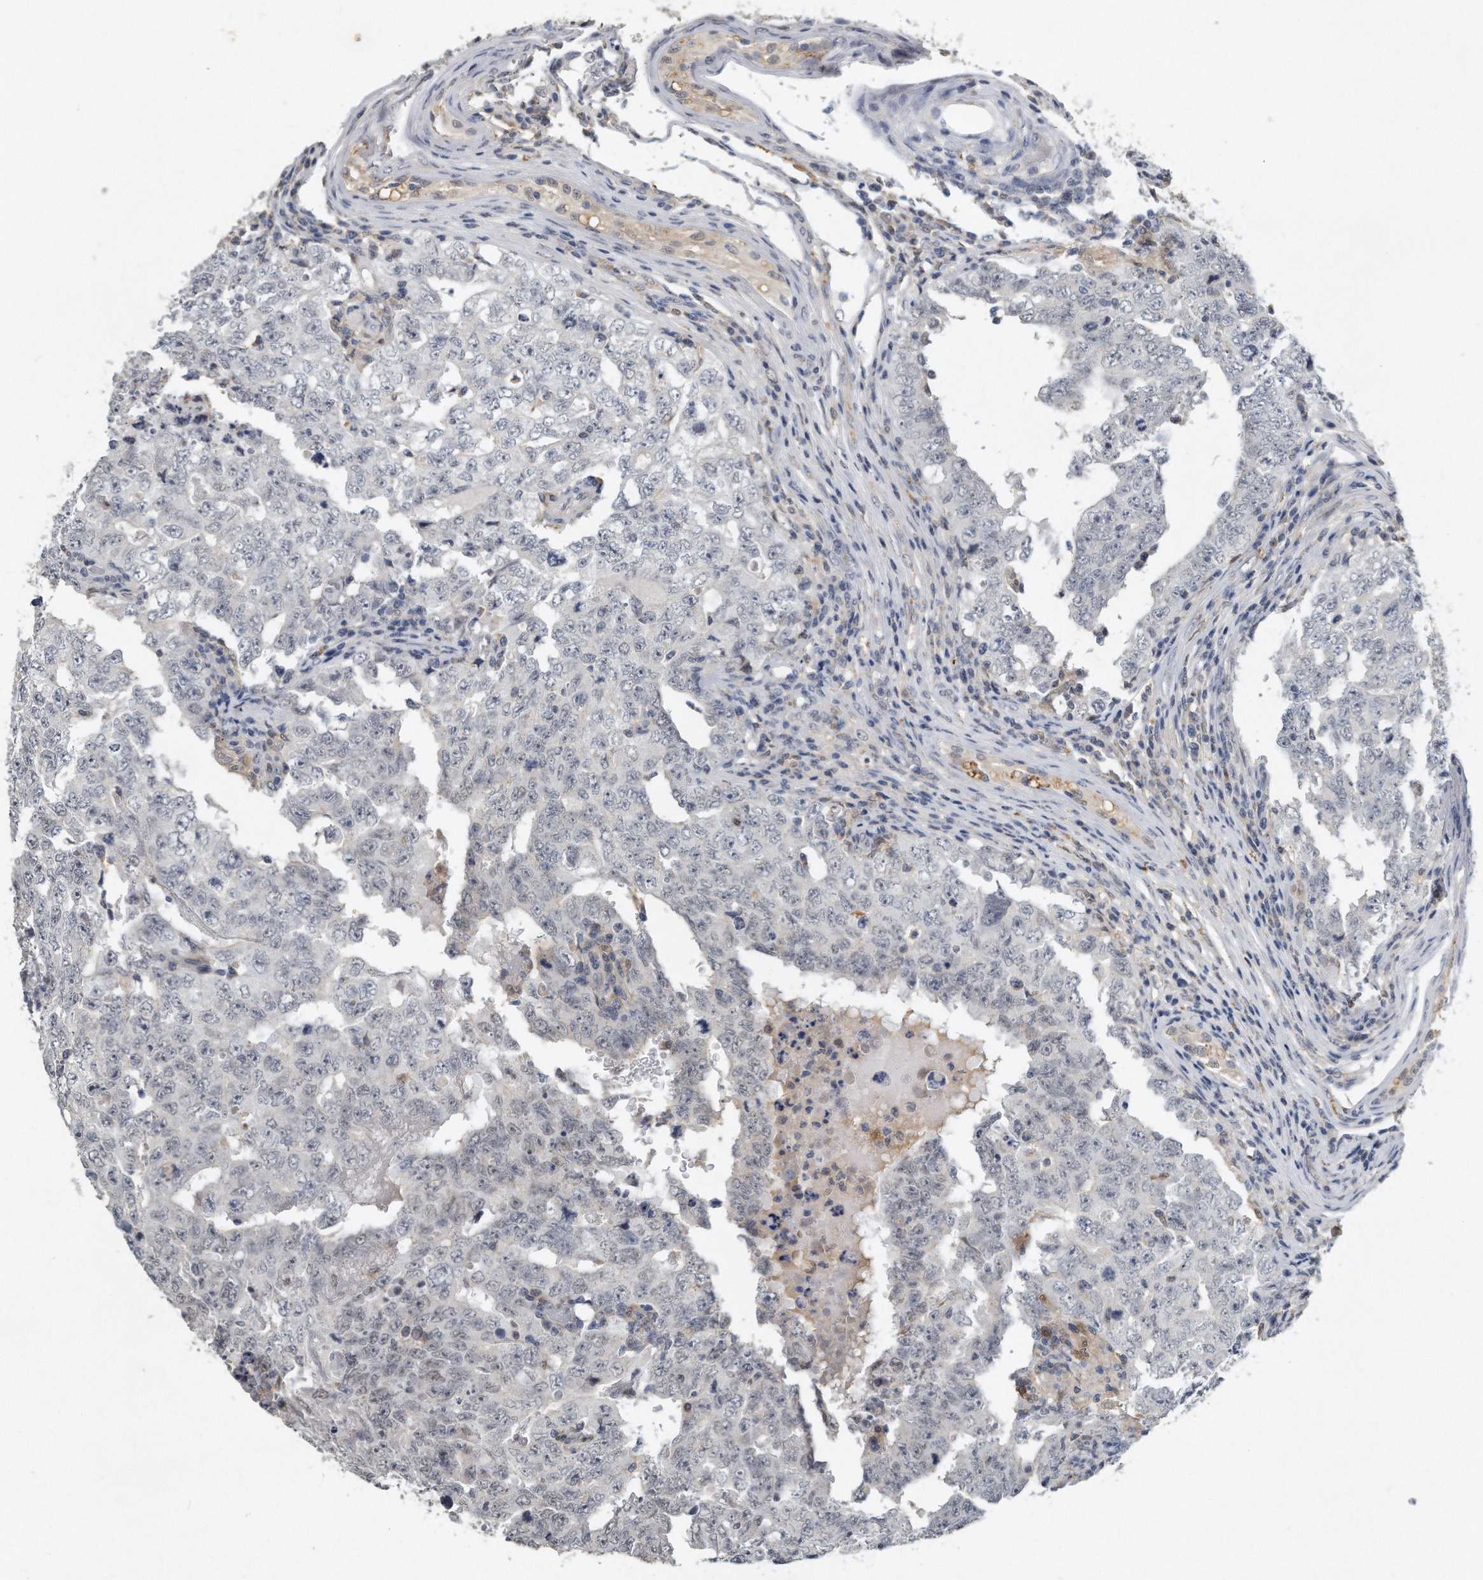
{"staining": {"intensity": "negative", "quantity": "none", "location": "none"}, "tissue": "testis cancer", "cell_type": "Tumor cells", "image_type": "cancer", "snomed": [{"axis": "morphology", "description": "Carcinoma, Embryonal, NOS"}, {"axis": "topography", "description": "Testis"}], "caption": "High power microscopy photomicrograph of an immunohistochemistry (IHC) image of testis cancer (embryonal carcinoma), revealing no significant expression in tumor cells. (Brightfield microscopy of DAB (3,3'-diaminobenzidine) IHC at high magnification).", "gene": "CAMK1", "patient": {"sex": "male", "age": 26}}